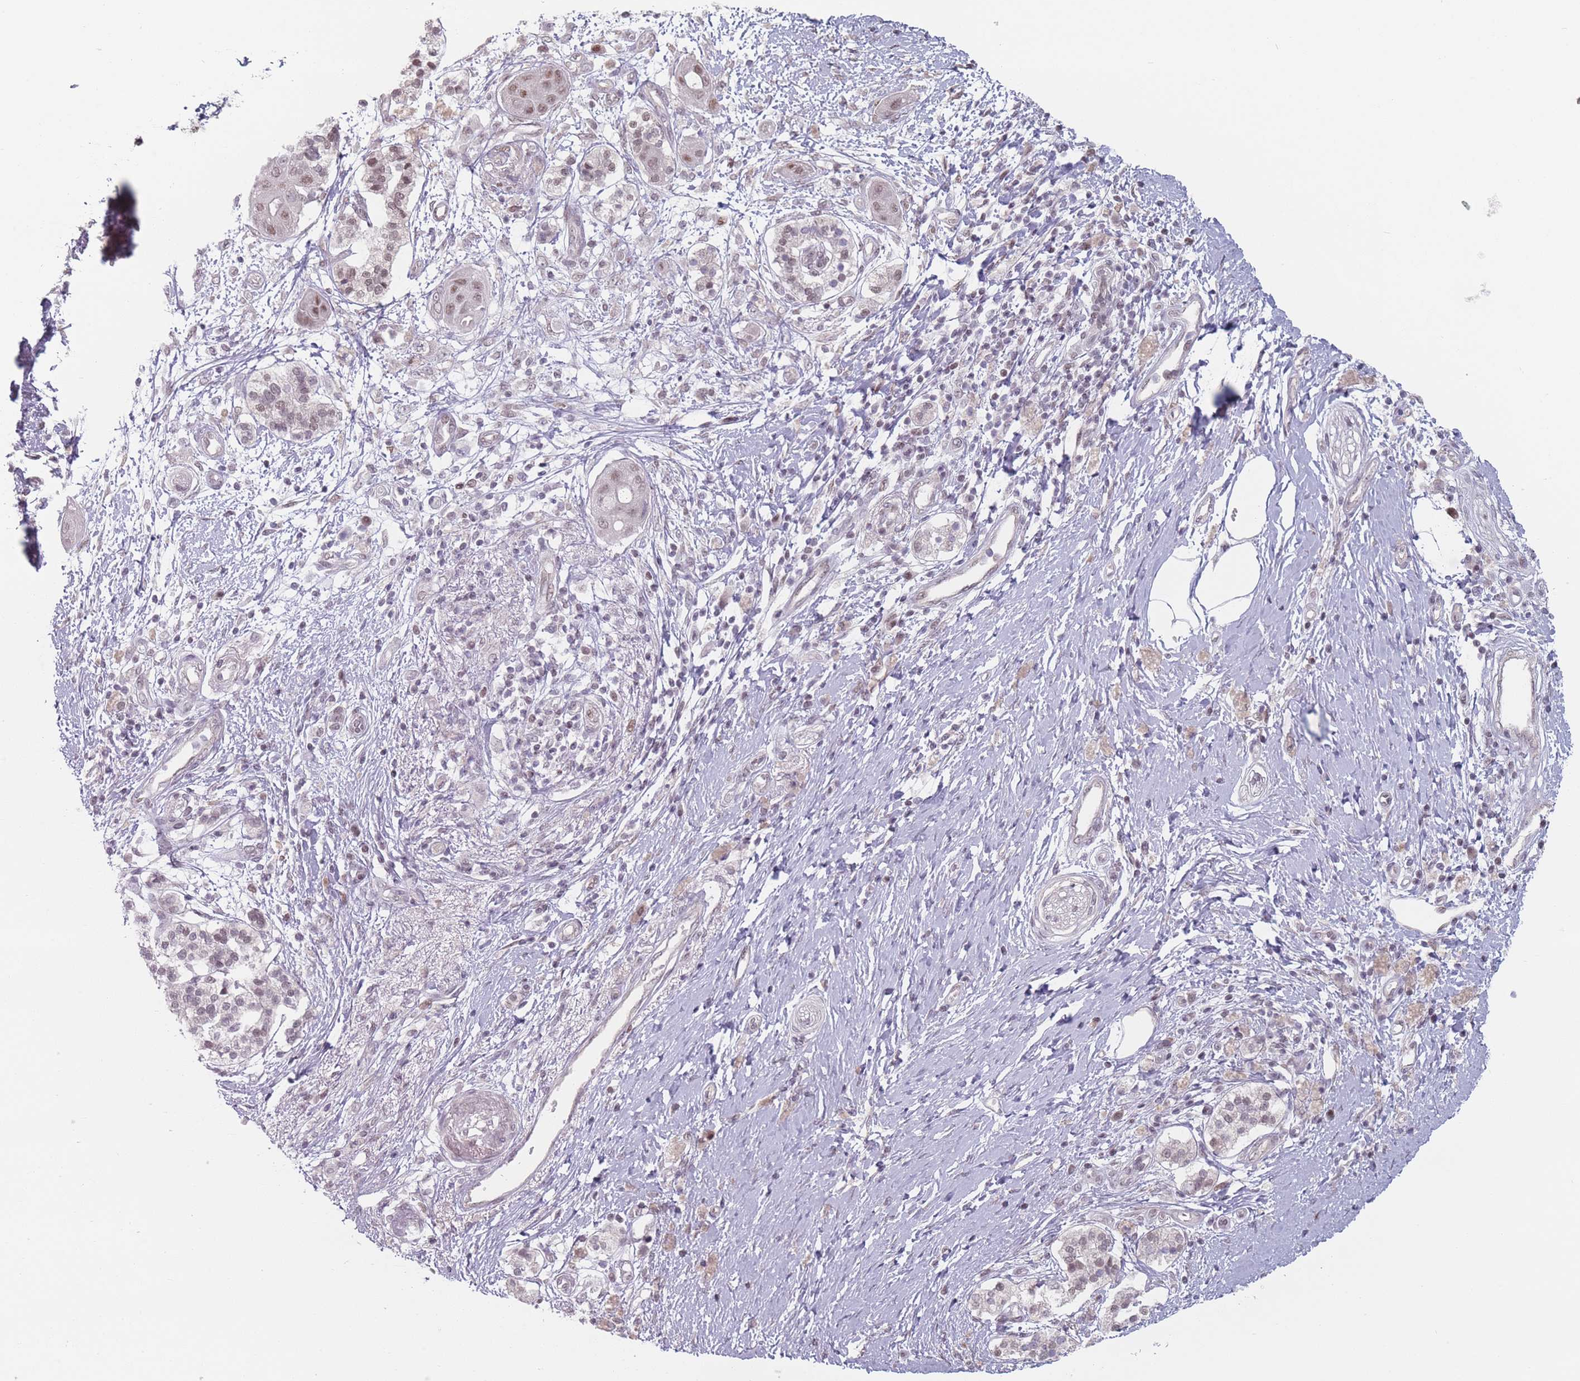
{"staining": {"intensity": "moderate", "quantity": "25%-75%", "location": "nuclear"}, "tissue": "pancreatic cancer", "cell_type": "Tumor cells", "image_type": "cancer", "snomed": [{"axis": "morphology", "description": "Adenocarcinoma, NOS"}, {"axis": "topography", "description": "Pancreas"}], "caption": "A high-resolution image shows immunohistochemistry staining of pancreatic cancer (adenocarcinoma), which shows moderate nuclear positivity in approximately 25%-75% of tumor cells.", "gene": "SH3BGRL2", "patient": {"sex": "male", "age": 68}}